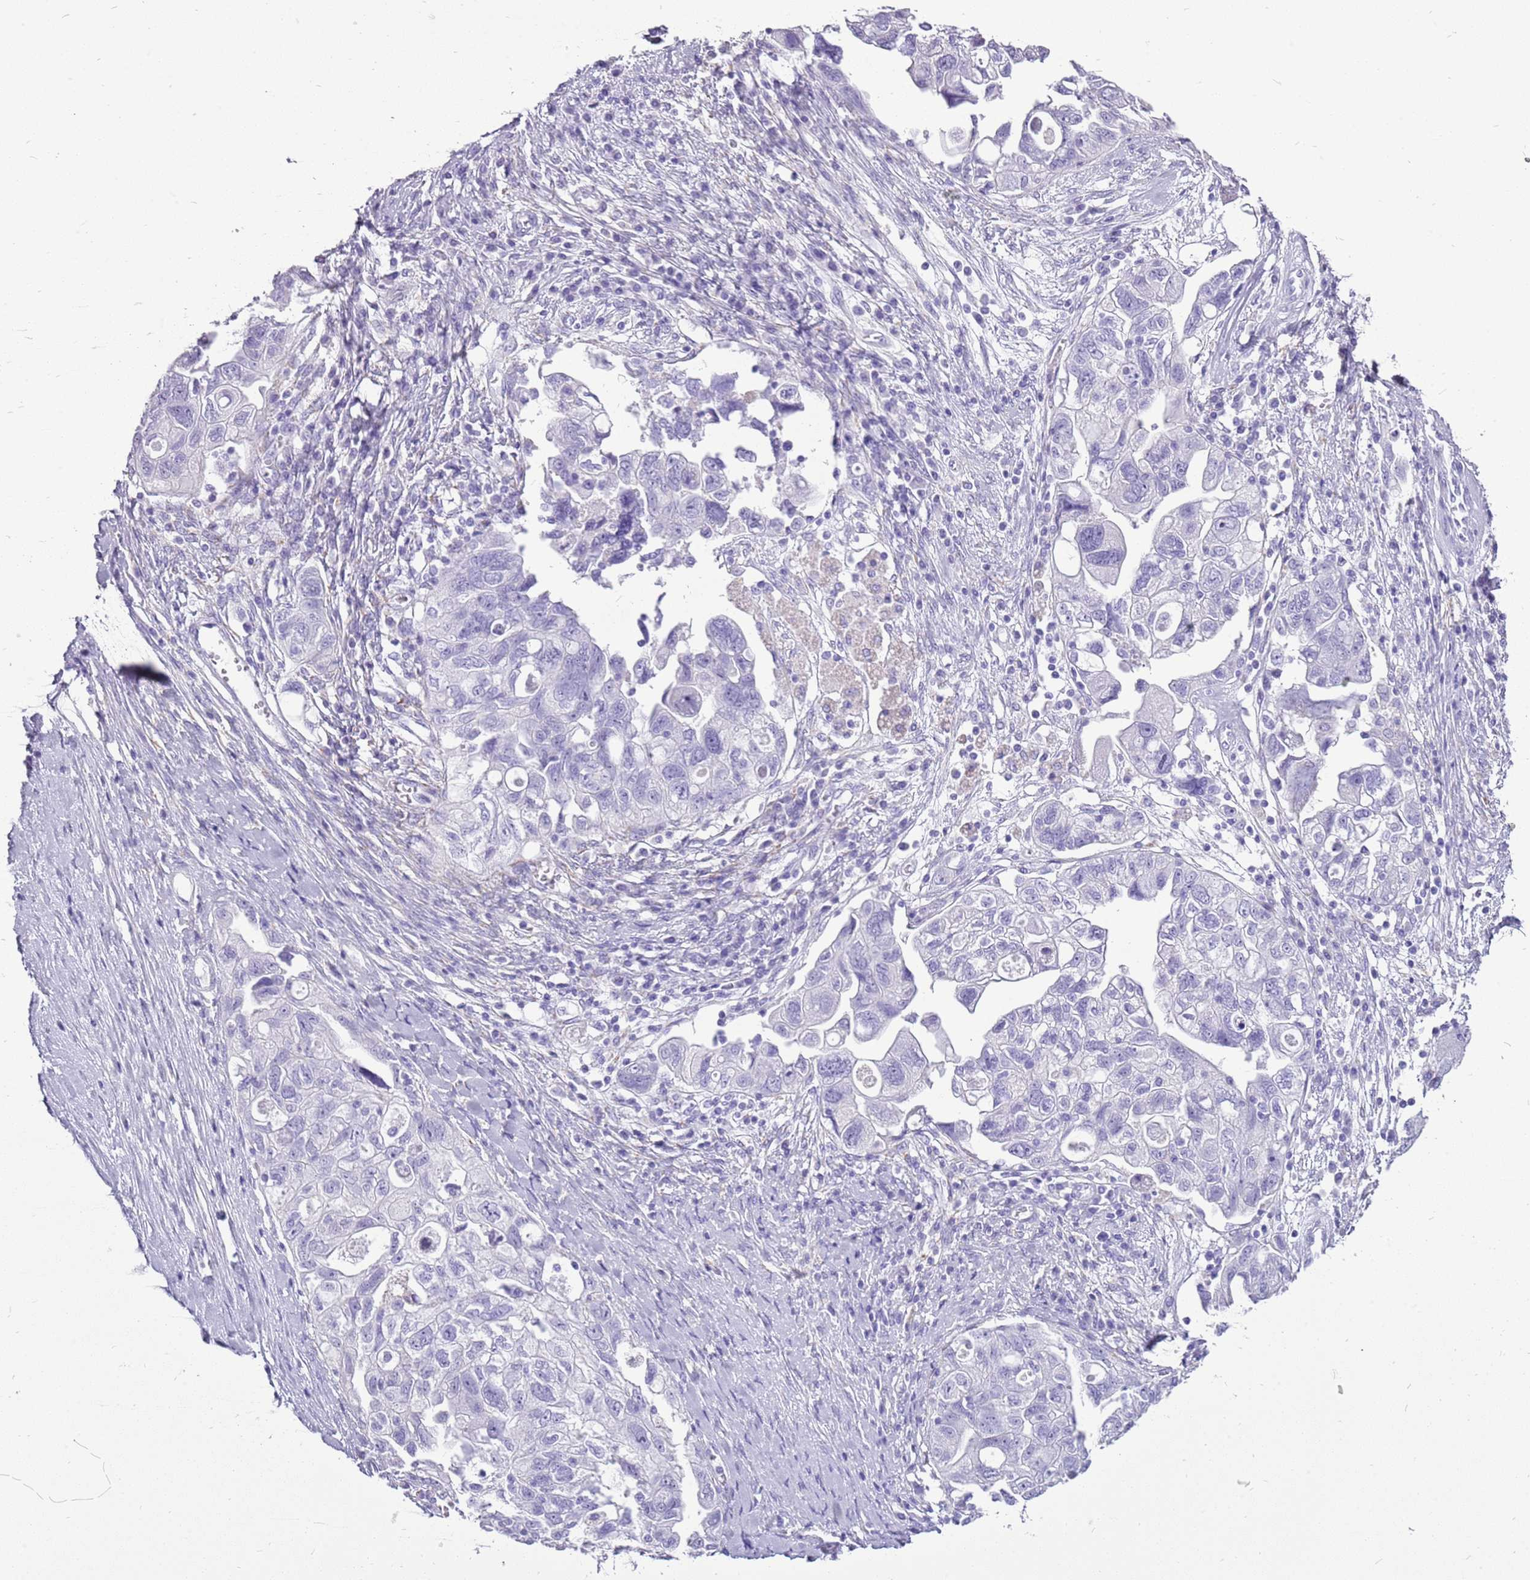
{"staining": {"intensity": "negative", "quantity": "none", "location": "none"}, "tissue": "ovarian cancer", "cell_type": "Tumor cells", "image_type": "cancer", "snomed": [{"axis": "morphology", "description": "Carcinoma, NOS"}, {"axis": "morphology", "description": "Cystadenocarcinoma, serous, NOS"}, {"axis": "topography", "description": "Ovary"}], "caption": "This is an IHC histopathology image of serous cystadenocarcinoma (ovarian). There is no expression in tumor cells.", "gene": "ACSS3", "patient": {"sex": "female", "age": 69}}